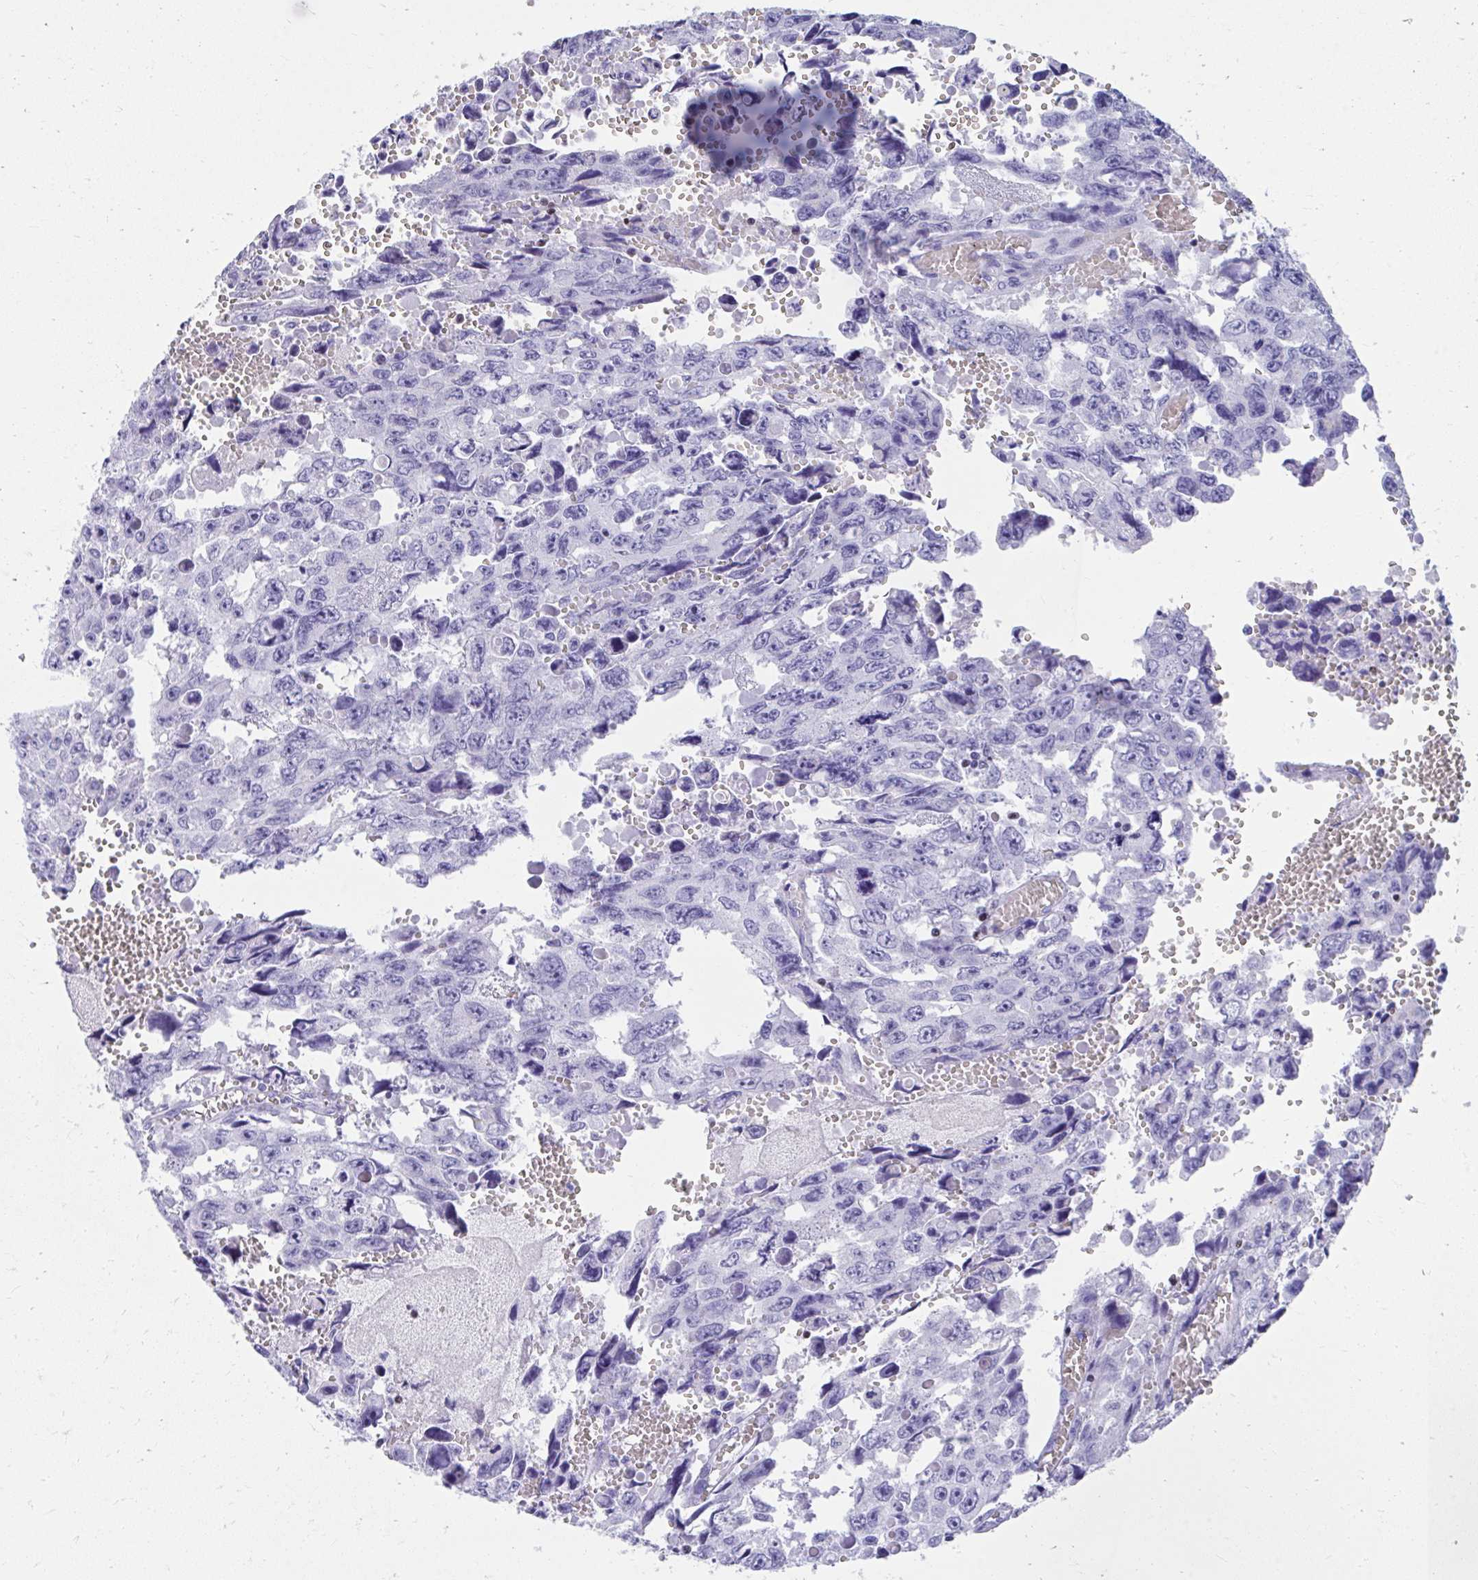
{"staining": {"intensity": "negative", "quantity": "none", "location": "none"}, "tissue": "testis cancer", "cell_type": "Tumor cells", "image_type": "cancer", "snomed": [{"axis": "morphology", "description": "Seminoma, NOS"}, {"axis": "topography", "description": "Testis"}], "caption": "Testis cancer was stained to show a protein in brown. There is no significant expression in tumor cells.", "gene": "RUNX3", "patient": {"sex": "male", "age": 26}}